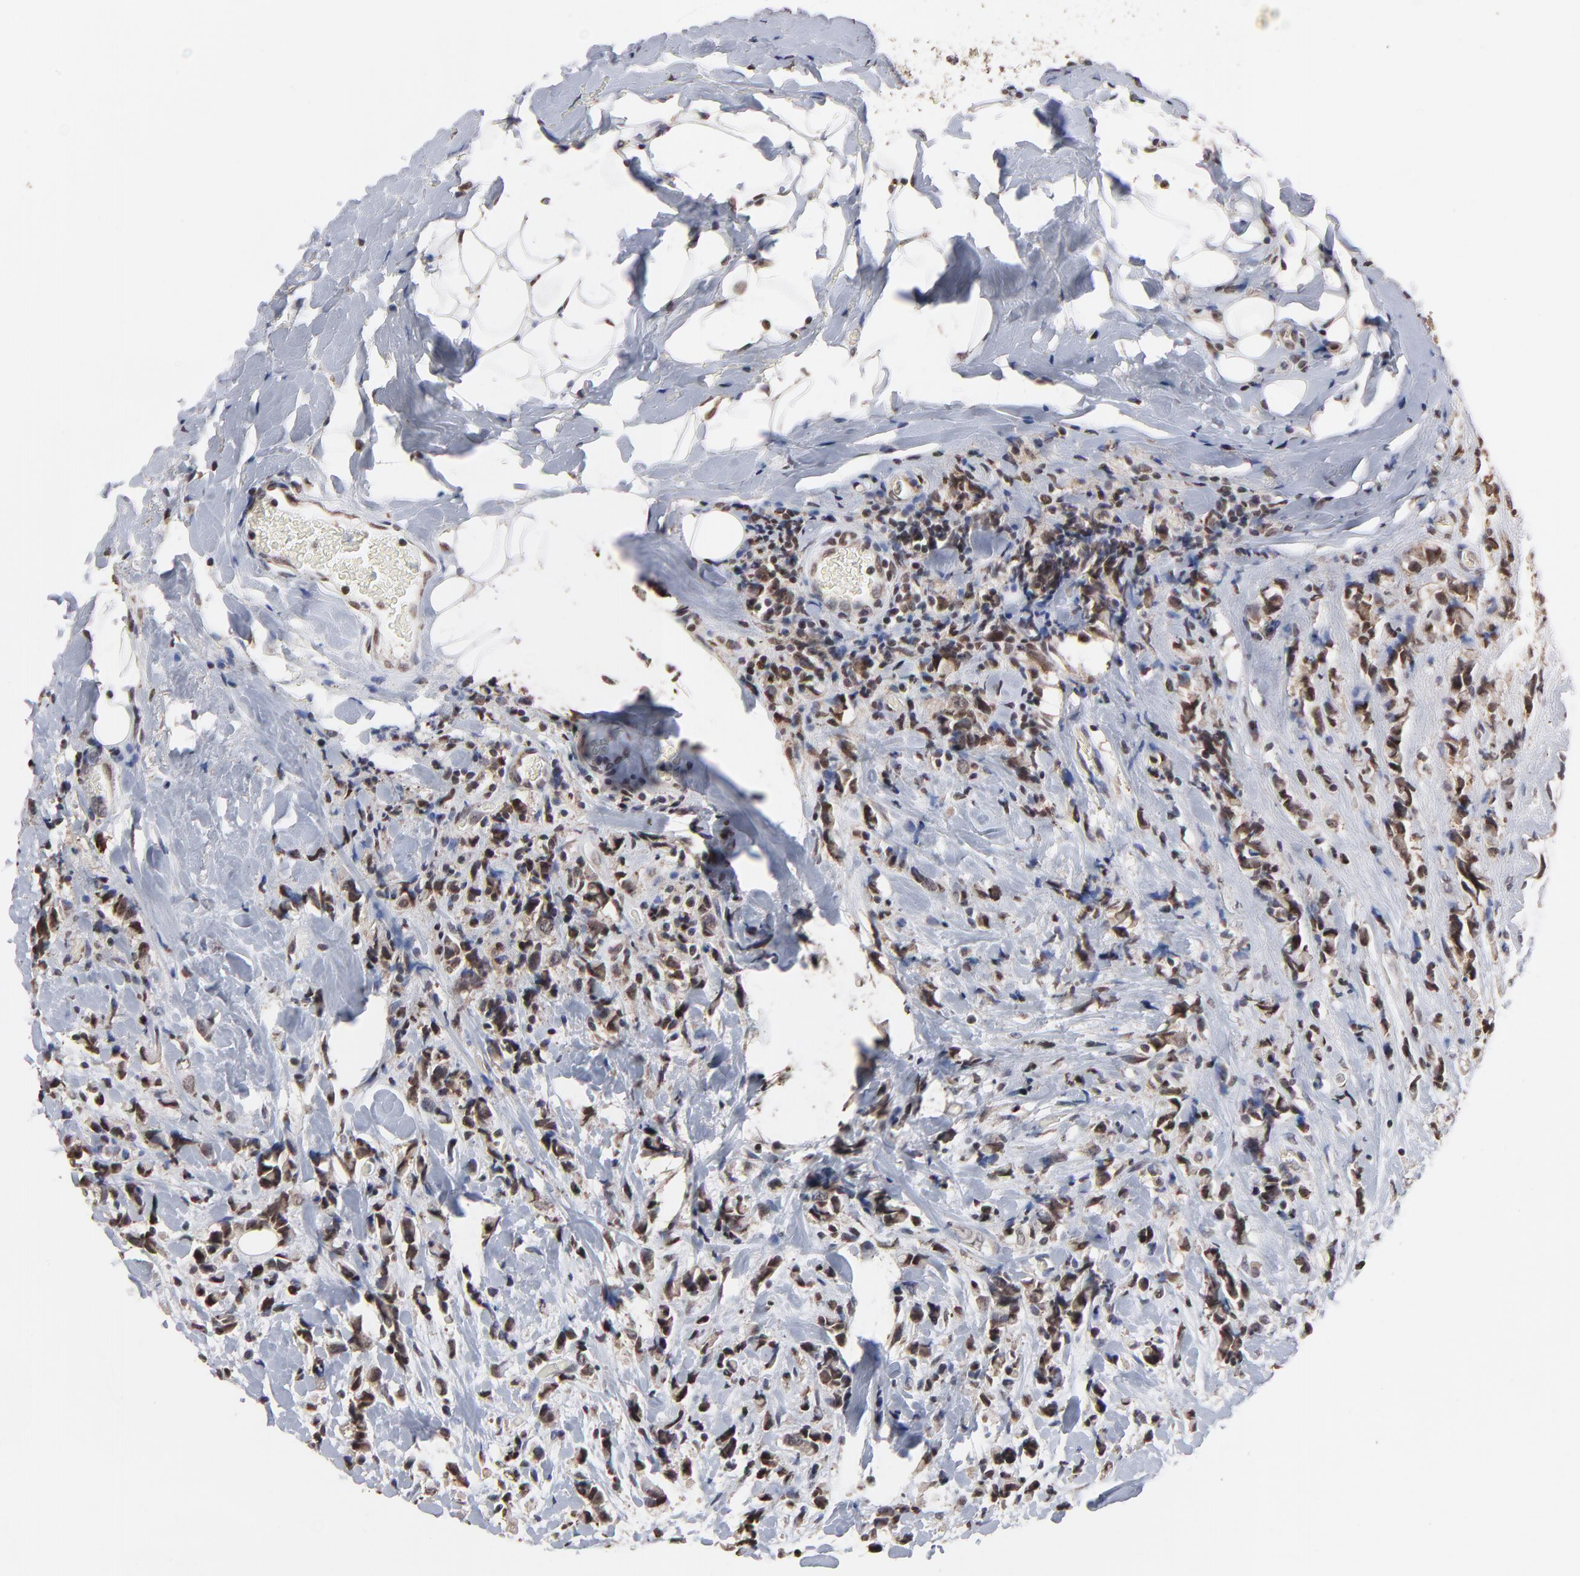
{"staining": {"intensity": "moderate", "quantity": ">75%", "location": "cytoplasmic/membranous"}, "tissue": "breast cancer", "cell_type": "Tumor cells", "image_type": "cancer", "snomed": [{"axis": "morphology", "description": "Lobular carcinoma"}, {"axis": "topography", "description": "Breast"}], "caption": "A brown stain highlights moderate cytoplasmic/membranous staining of a protein in human breast cancer tumor cells. (DAB (3,3'-diaminobenzidine) IHC, brown staining for protein, blue staining for nuclei).", "gene": "CHM", "patient": {"sex": "female", "age": 57}}